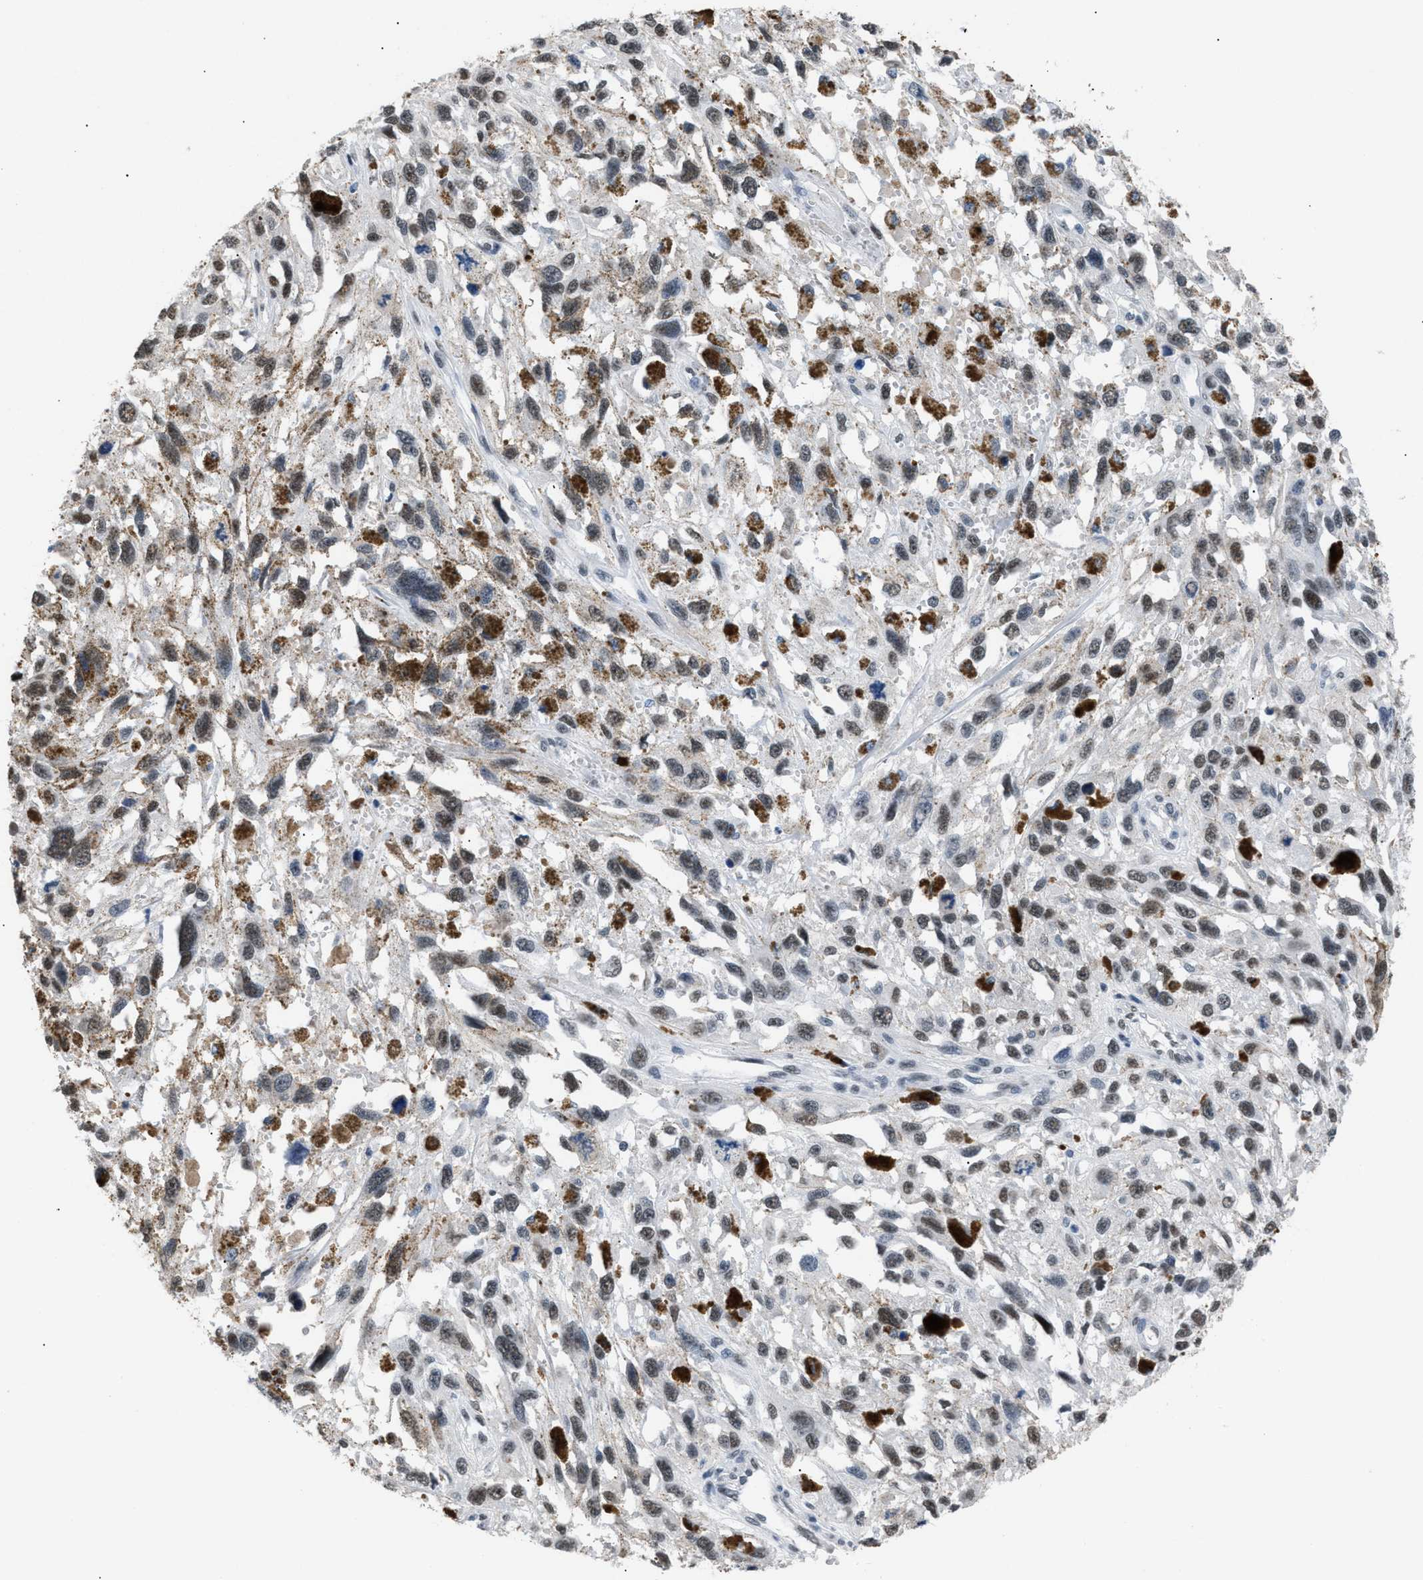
{"staining": {"intensity": "weak", "quantity": "25%-75%", "location": "nuclear"}, "tissue": "melanoma", "cell_type": "Tumor cells", "image_type": "cancer", "snomed": [{"axis": "morphology", "description": "Malignant melanoma, Metastatic site"}, {"axis": "topography", "description": "Lymph node"}], "caption": "This photomicrograph exhibits immunohistochemistry staining of melanoma, with low weak nuclear staining in about 25%-75% of tumor cells.", "gene": "KCNC3", "patient": {"sex": "male", "age": 59}}